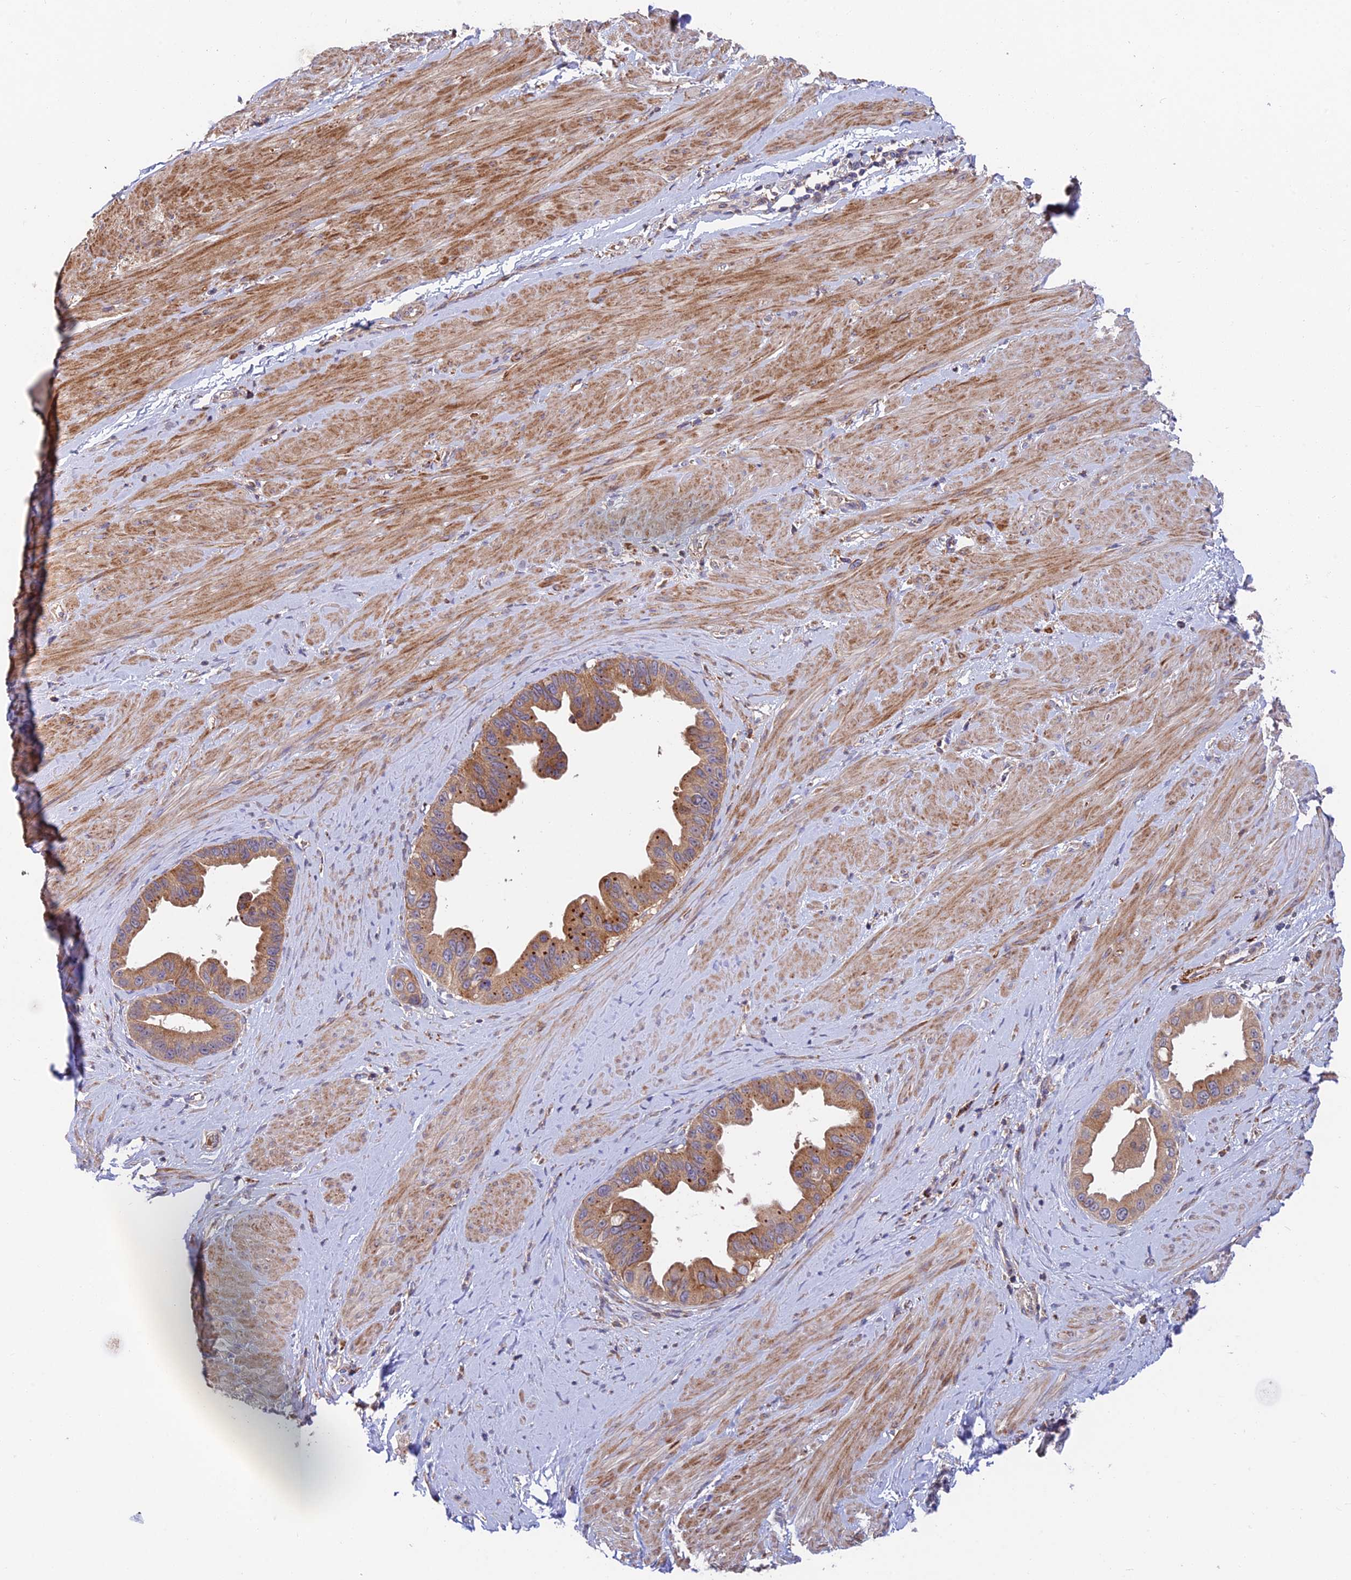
{"staining": {"intensity": "moderate", "quantity": ">75%", "location": "cytoplasmic/membranous"}, "tissue": "pancreatic cancer", "cell_type": "Tumor cells", "image_type": "cancer", "snomed": [{"axis": "morphology", "description": "Adenocarcinoma, NOS"}, {"axis": "topography", "description": "Pancreas"}], "caption": "Immunohistochemical staining of pancreatic cancer (adenocarcinoma) shows medium levels of moderate cytoplasmic/membranous expression in approximately >75% of tumor cells. The protein of interest is stained brown, and the nuclei are stained in blue (DAB IHC with brightfield microscopy, high magnification).", "gene": "FUOM", "patient": {"sex": "female", "age": 56}}